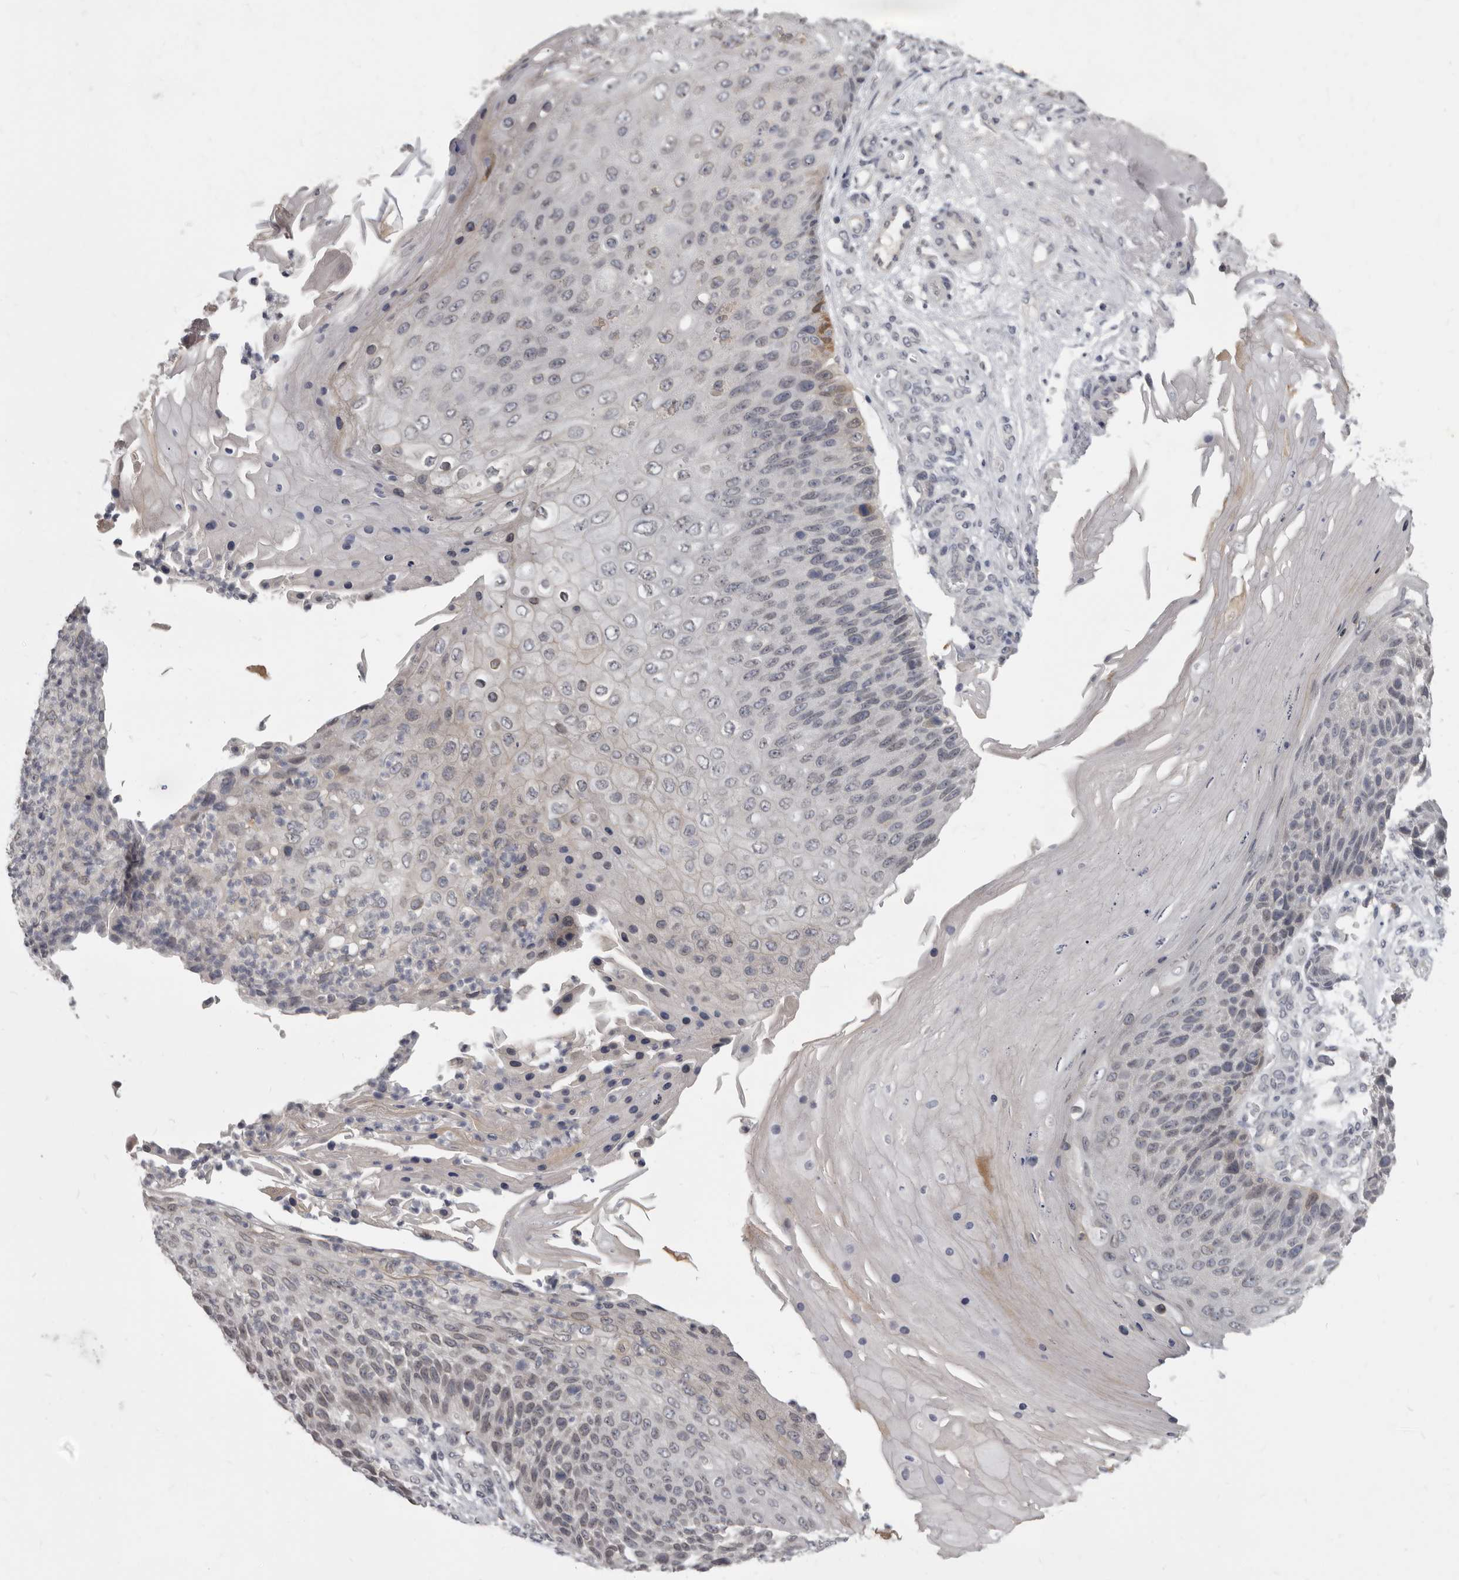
{"staining": {"intensity": "weak", "quantity": "<25%", "location": "cytoplasmic/membranous"}, "tissue": "skin cancer", "cell_type": "Tumor cells", "image_type": "cancer", "snomed": [{"axis": "morphology", "description": "Squamous cell carcinoma, NOS"}, {"axis": "topography", "description": "Skin"}], "caption": "Tumor cells show no significant staining in skin cancer (squamous cell carcinoma).", "gene": "SULT1E1", "patient": {"sex": "female", "age": 88}}